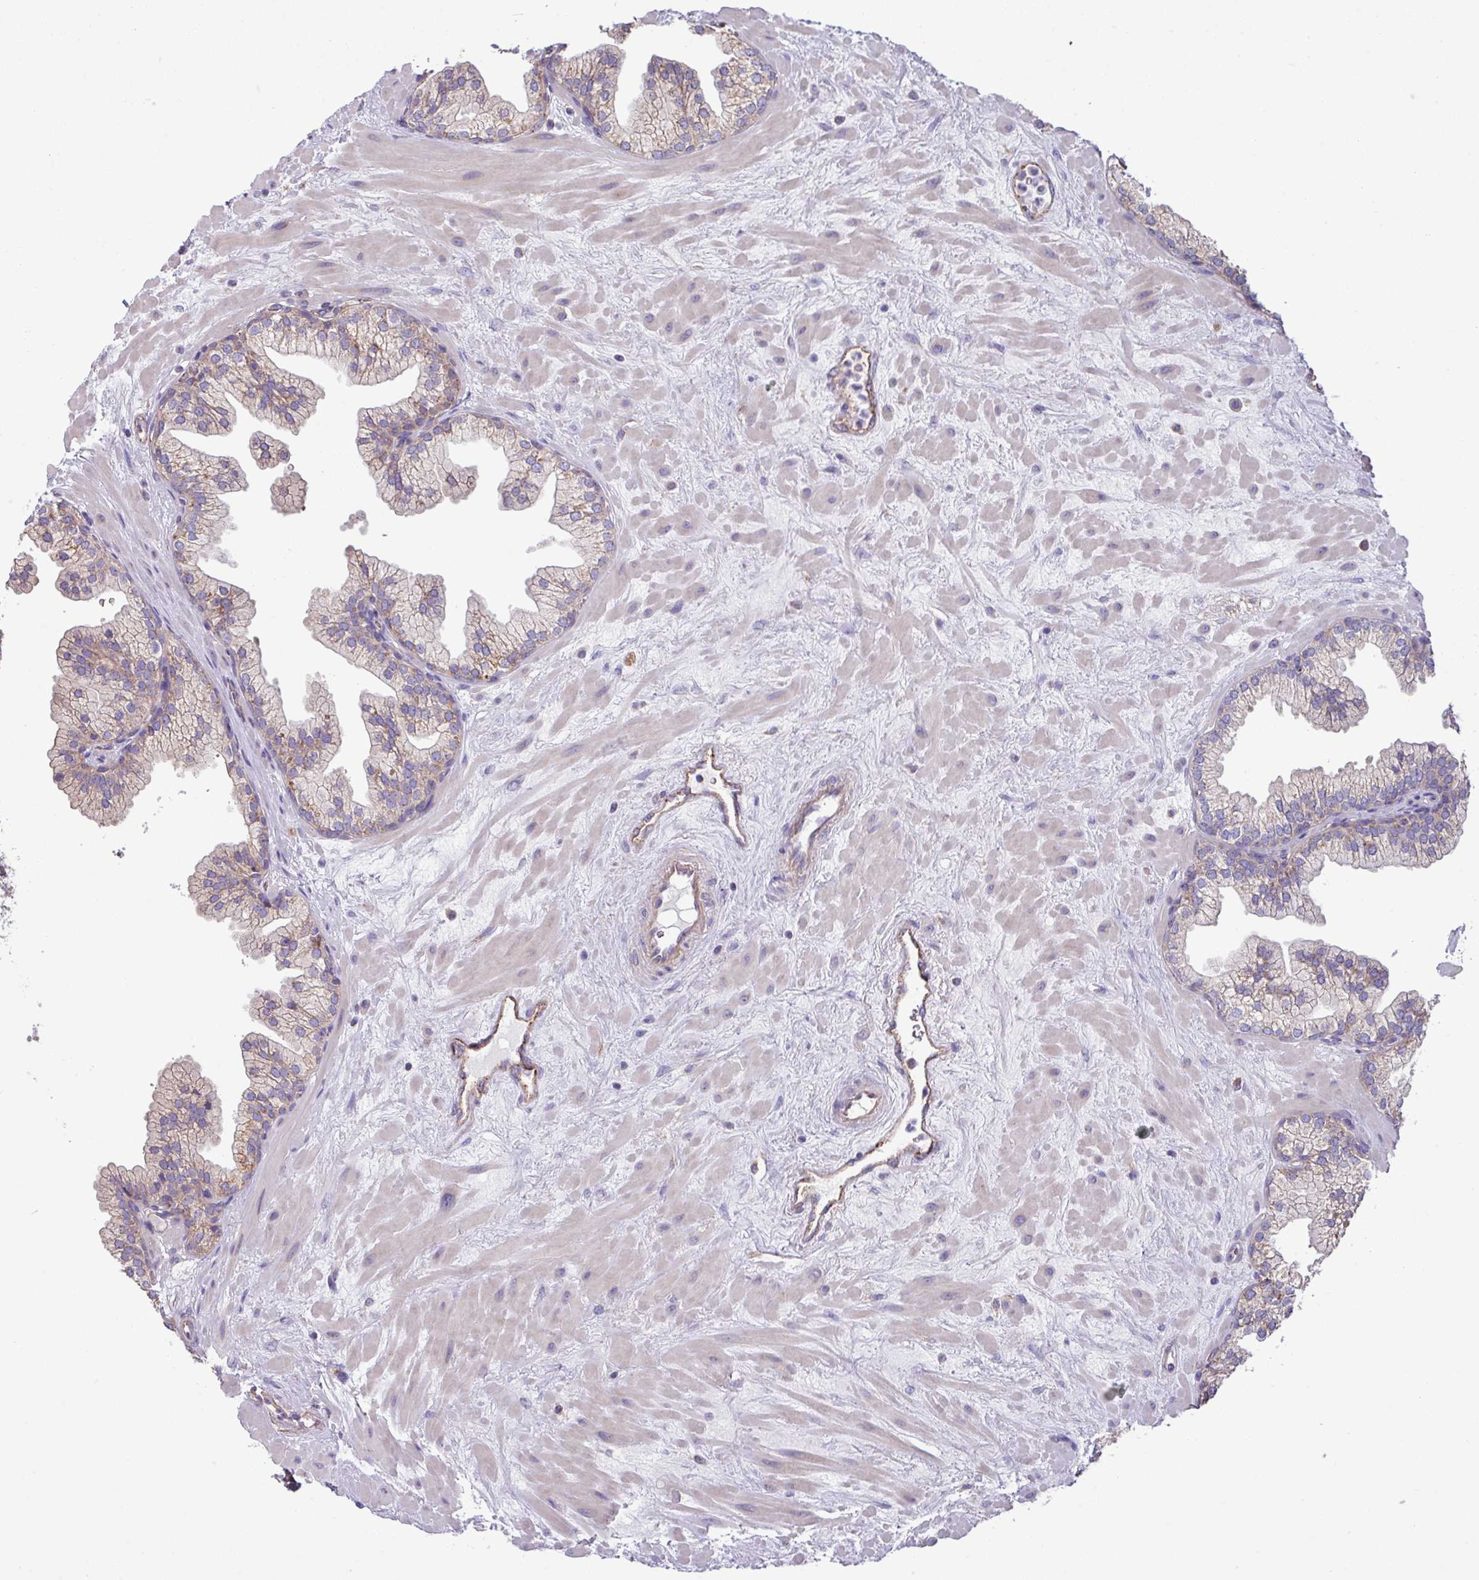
{"staining": {"intensity": "moderate", "quantity": "25%-75%", "location": "cytoplasmic/membranous"}, "tissue": "prostate", "cell_type": "Glandular cells", "image_type": "normal", "snomed": [{"axis": "morphology", "description": "Normal tissue, NOS"}, {"axis": "topography", "description": "Prostate"}, {"axis": "topography", "description": "Peripheral nerve tissue"}], "caption": "The image reveals staining of benign prostate, revealing moderate cytoplasmic/membranous protein staining (brown color) within glandular cells. The staining is performed using DAB (3,3'-diaminobenzidine) brown chromogen to label protein expression. The nuclei are counter-stained blue using hematoxylin.", "gene": "PPM1J", "patient": {"sex": "male", "age": 61}}